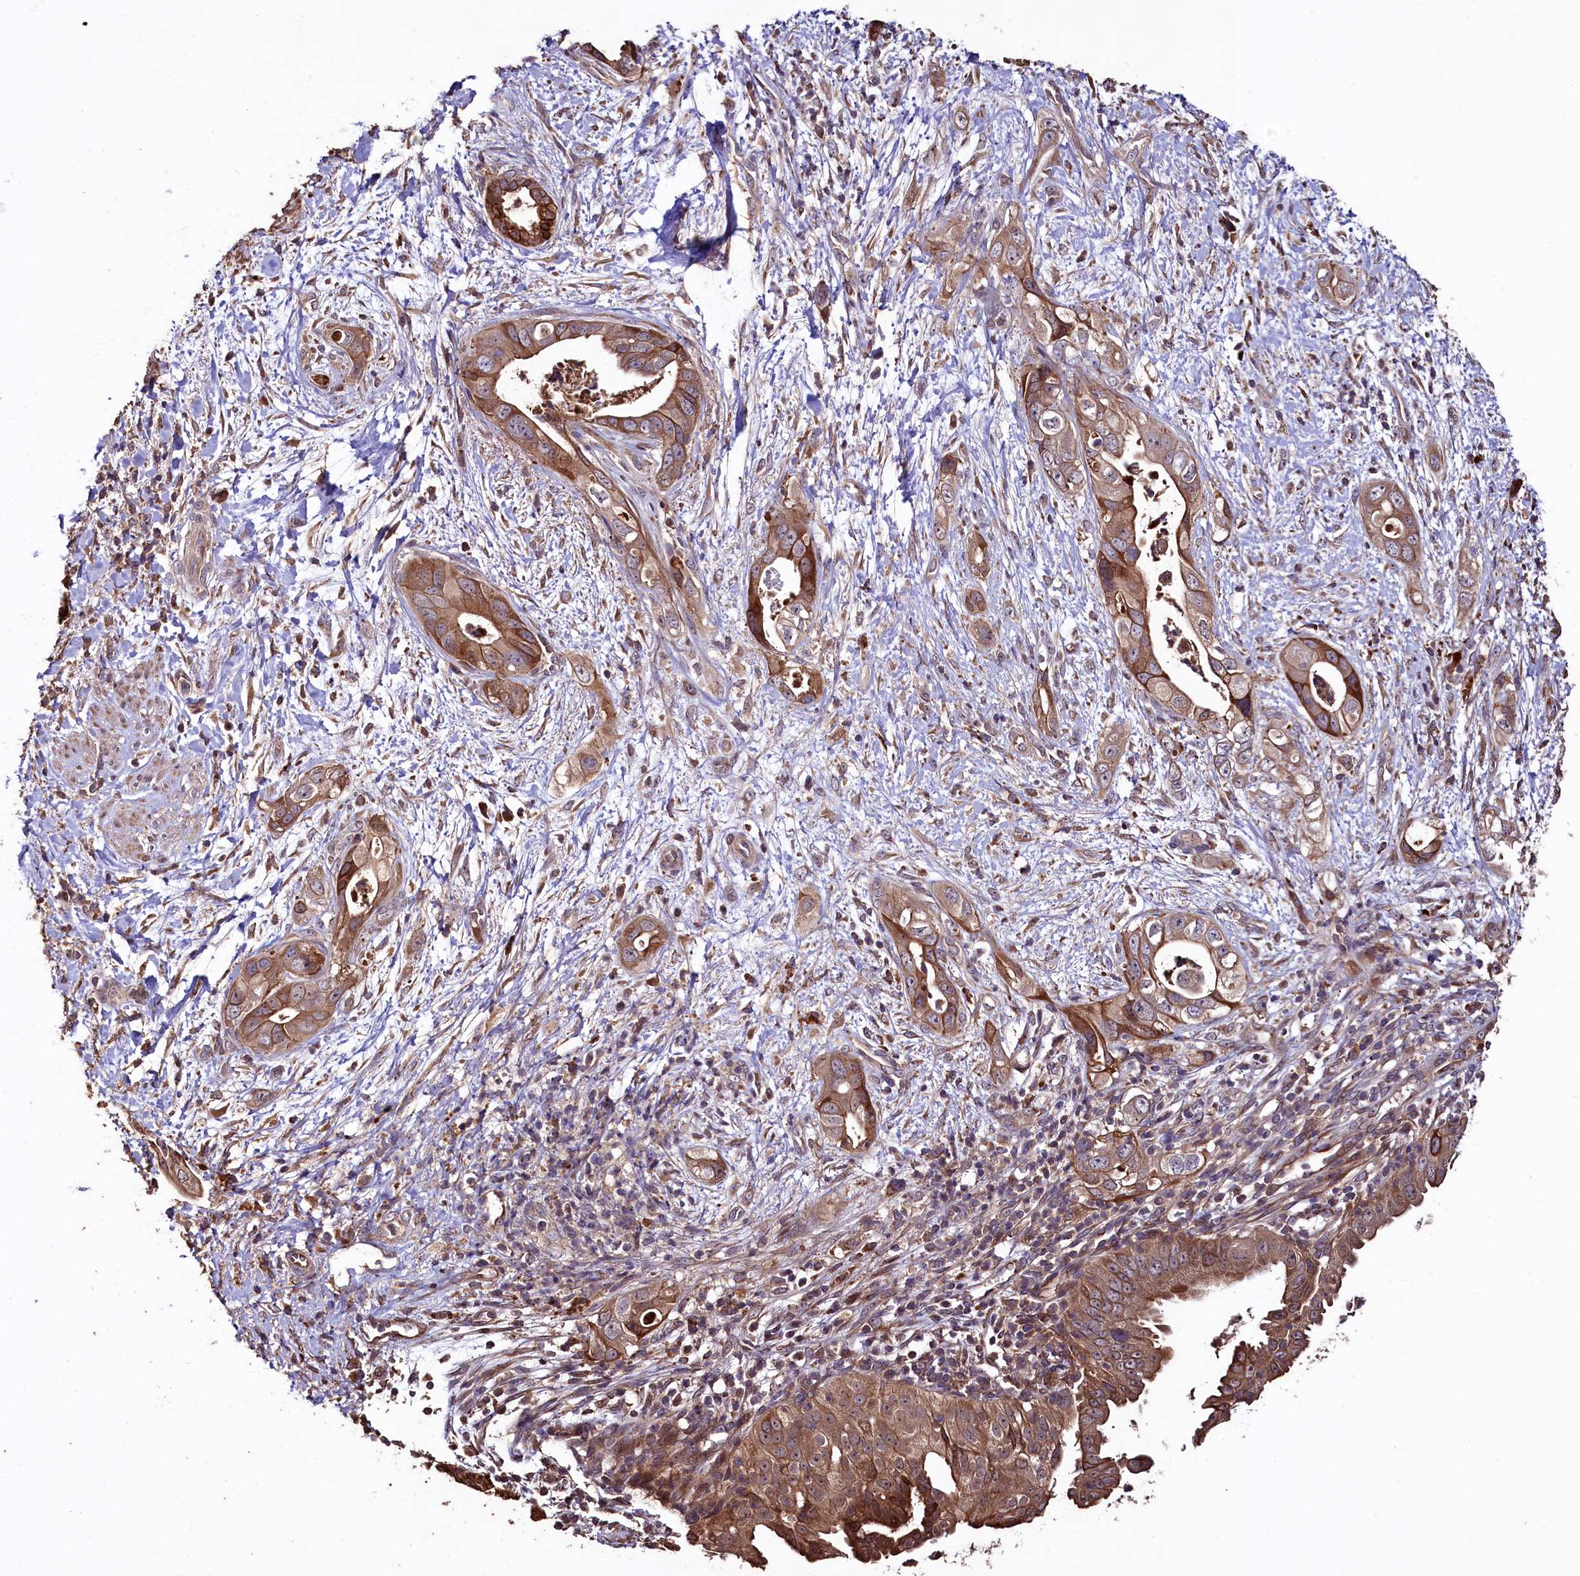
{"staining": {"intensity": "moderate", "quantity": ">75%", "location": "cytoplasmic/membranous"}, "tissue": "pancreatic cancer", "cell_type": "Tumor cells", "image_type": "cancer", "snomed": [{"axis": "morphology", "description": "Adenocarcinoma, NOS"}, {"axis": "topography", "description": "Pancreas"}], "caption": "Protein positivity by IHC displays moderate cytoplasmic/membranous staining in approximately >75% of tumor cells in pancreatic adenocarcinoma. (Brightfield microscopy of DAB IHC at high magnification).", "gene": "TMEM98", "patient": {"sex": "female", "age": 78}}